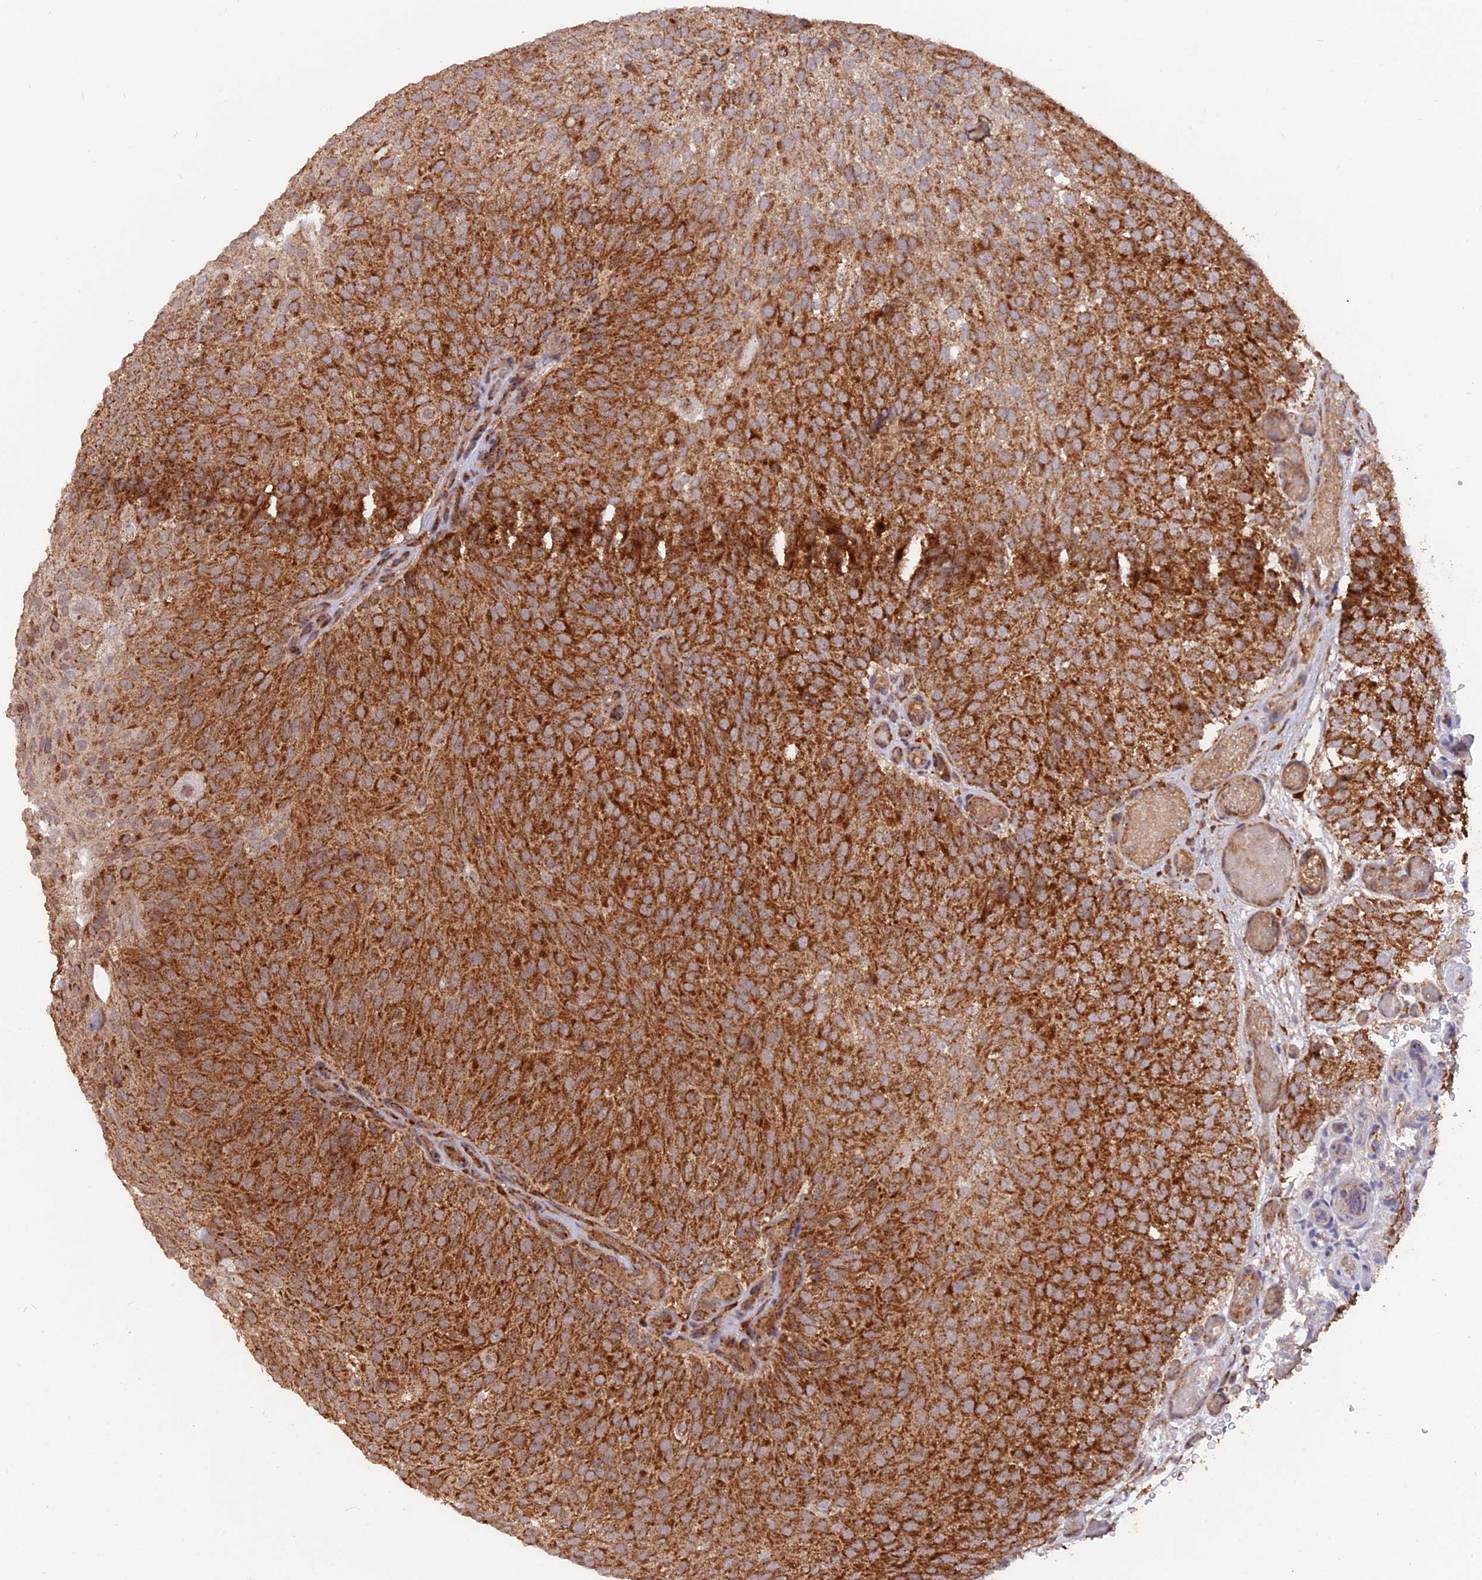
{"staining": {"intensity": "strong", "quantity": "25%-75%", "location": "cytoplasmic/membranous"}, "tissue": "urothelial cancer", "cell_type": "Tumor cells", "image_type": "cancer", "snomed": [{"axis": "morphology", "description": "Urothelial carcinoma, Low grade"}, {"axis": "topography", "description": "Urinary bladder"}], "caption": "IHC staining of urothelial carcinoma (low-grade), which demonstrates high levels of strong cytoplasmic/membranous expression in about 25%-75% of tumor cells indicating strong cytoplasmic/membranous protein positivity. The staining was performed using DAB (3,3'-diaminobenzidine) (brown) for protein detection and nuclei were counterstained in hematoxylin (blue).", "gene": "IFT22", "patient": {"sex": "male", "age": 78}}